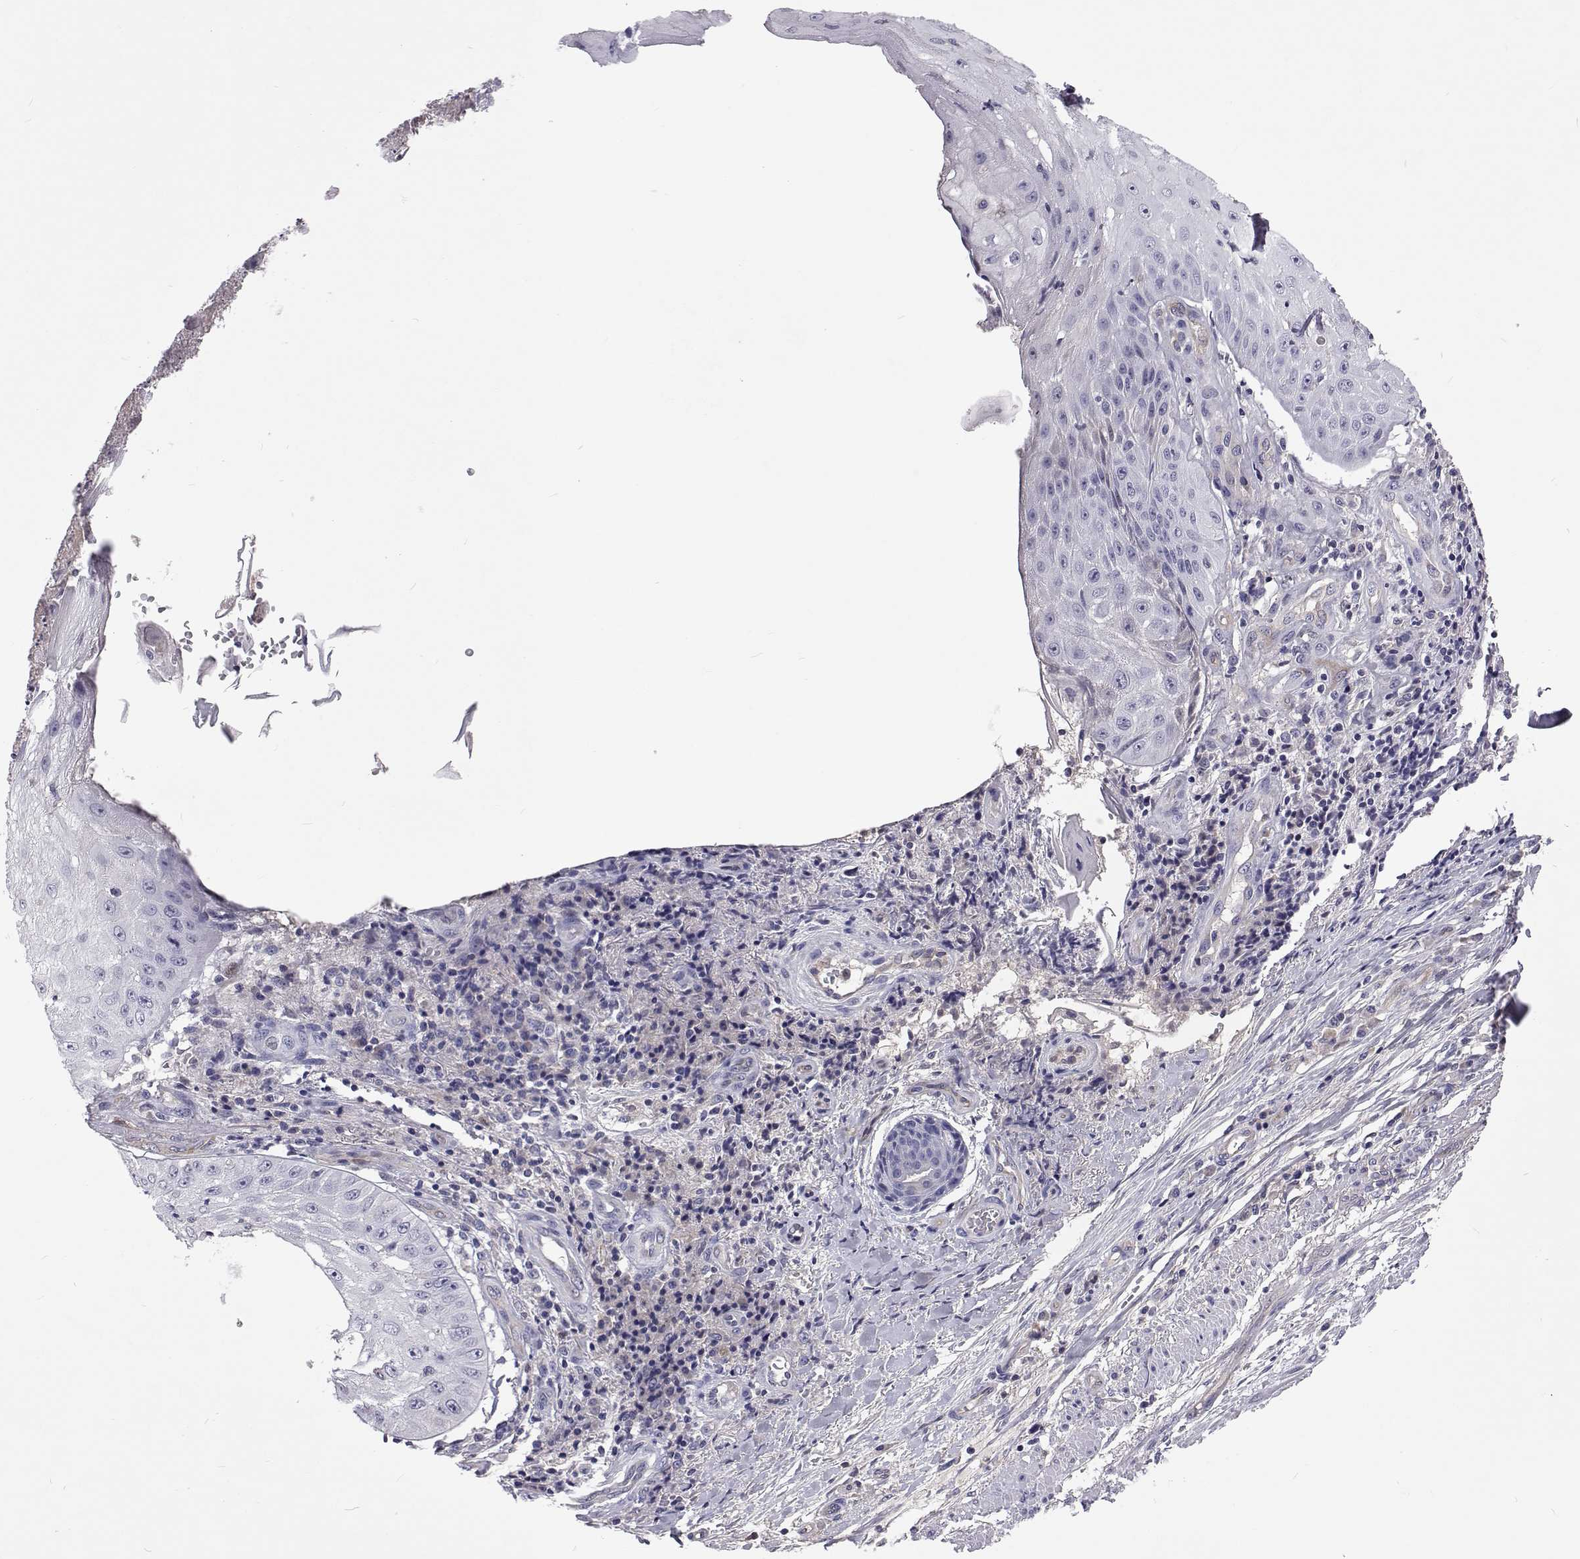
{"staining": {"intensity": "negative", "quantity": "none", "location": "none"}, "tissue": "skin cancer", "cell_type": "Tumor cells", "image_type": "cancer", "snomed": [{"axis": "morphology", "description": "Squamous cell carcinoma, NOS"}, {"axis": "topography", "description": "Skin"}], "caption": "Tumor cells are negative for brown protein staining in skin squamous cell carcinoma. (Brightfield microscopy of DAB immunohistochemistry (IHC) at high magnification).", "gene": "TCF15", "patient": {"sex": "male", "age": 70}}